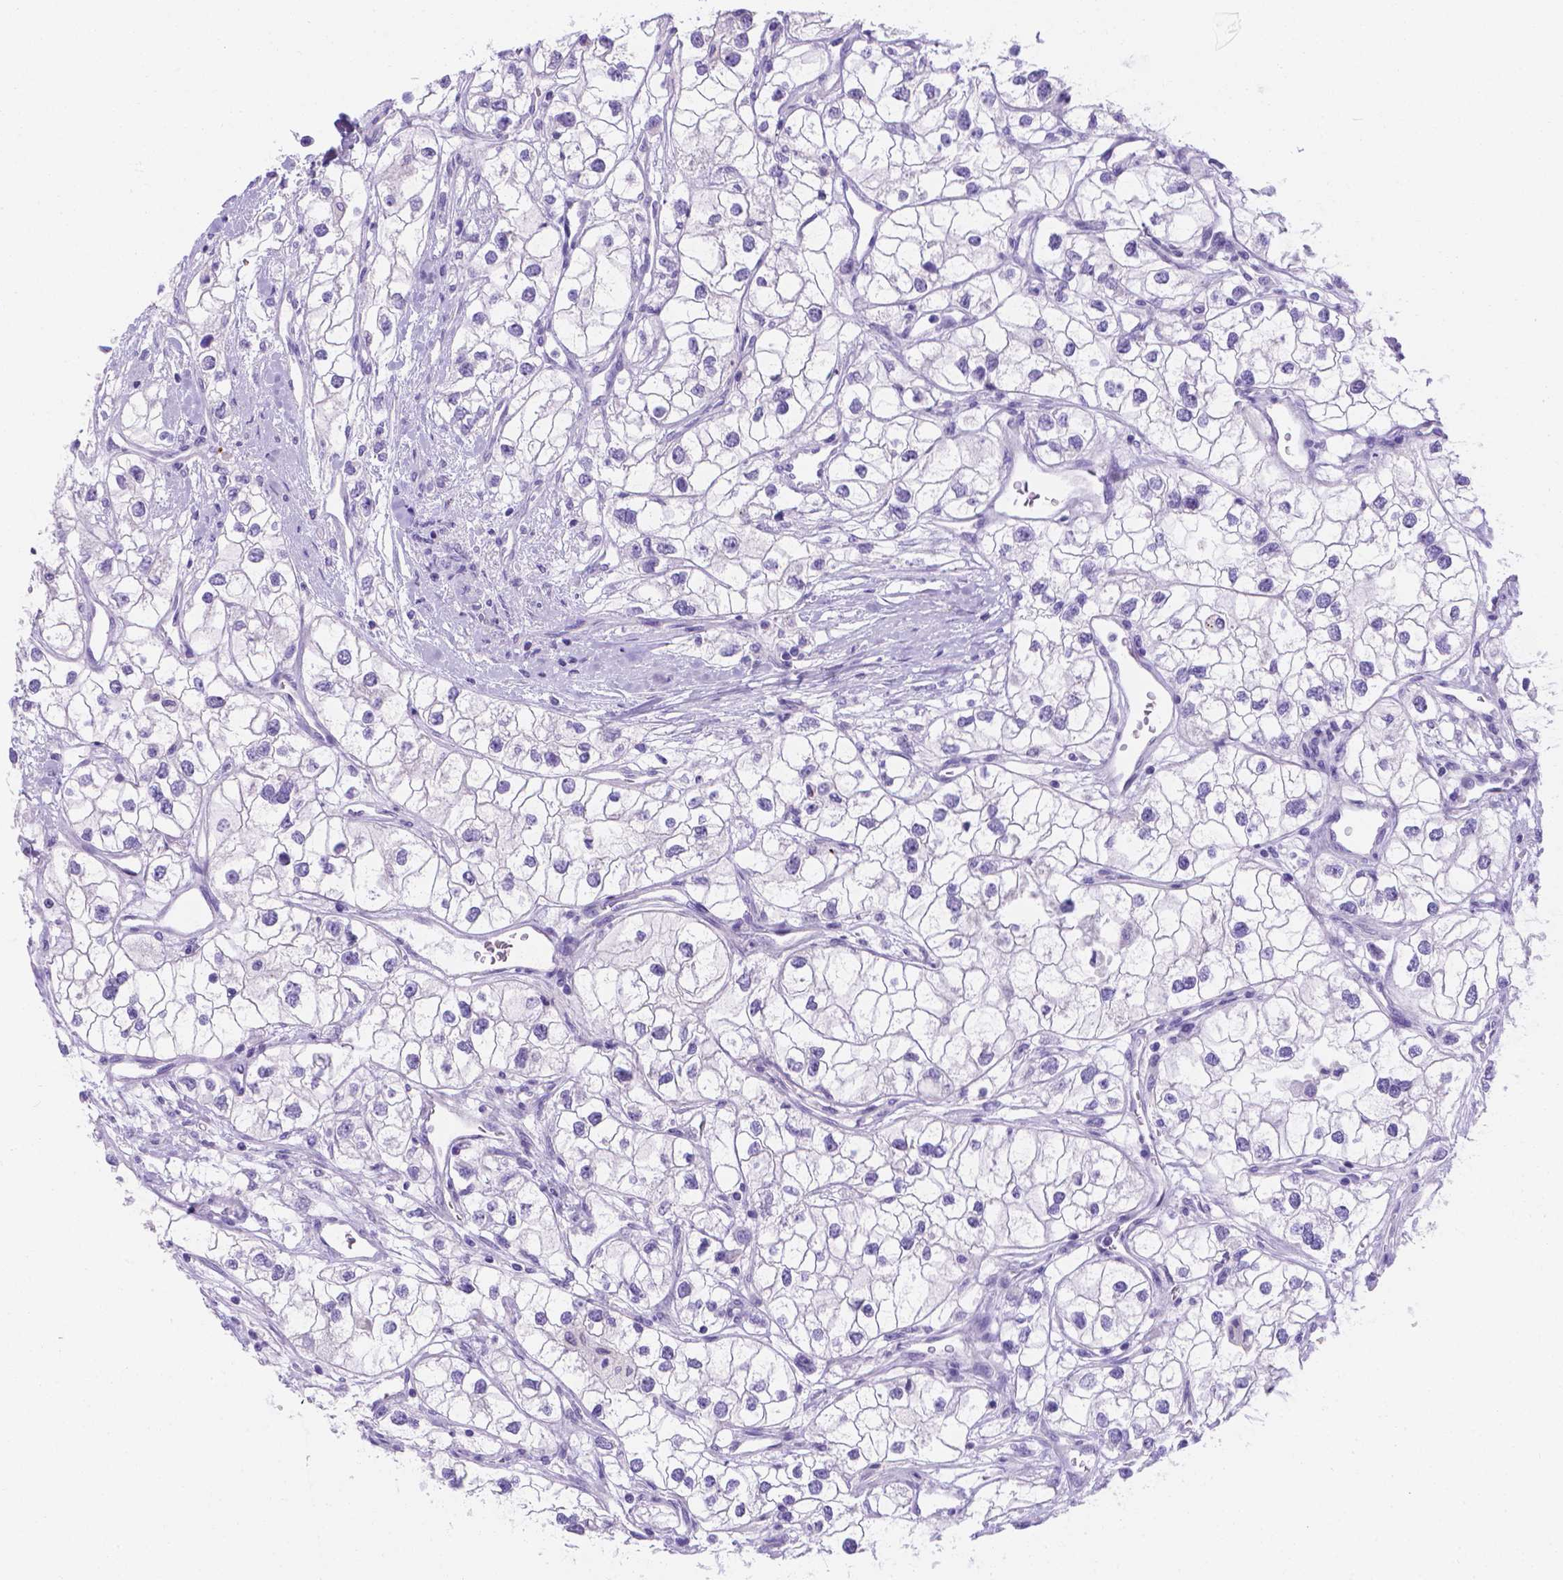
{"staining": {"intensity": "negative", "quantity": "none", "location": "none"}, "tissue": "renal cancer", "cell_type": "Tumor cells", "image_type": "cancer", "snomed": [{"axis": "morphology", "description": "Adenocarcinoma, NOS"}, {"axis": "topography", "description": "Kidney"}], "caption": "Immunohistochemistry (IHC) of adenocarcinoma (renal) reveals no expression in tumor cells.", "gene": "MLN", "patient": {"sex": "male", "age": 59}}